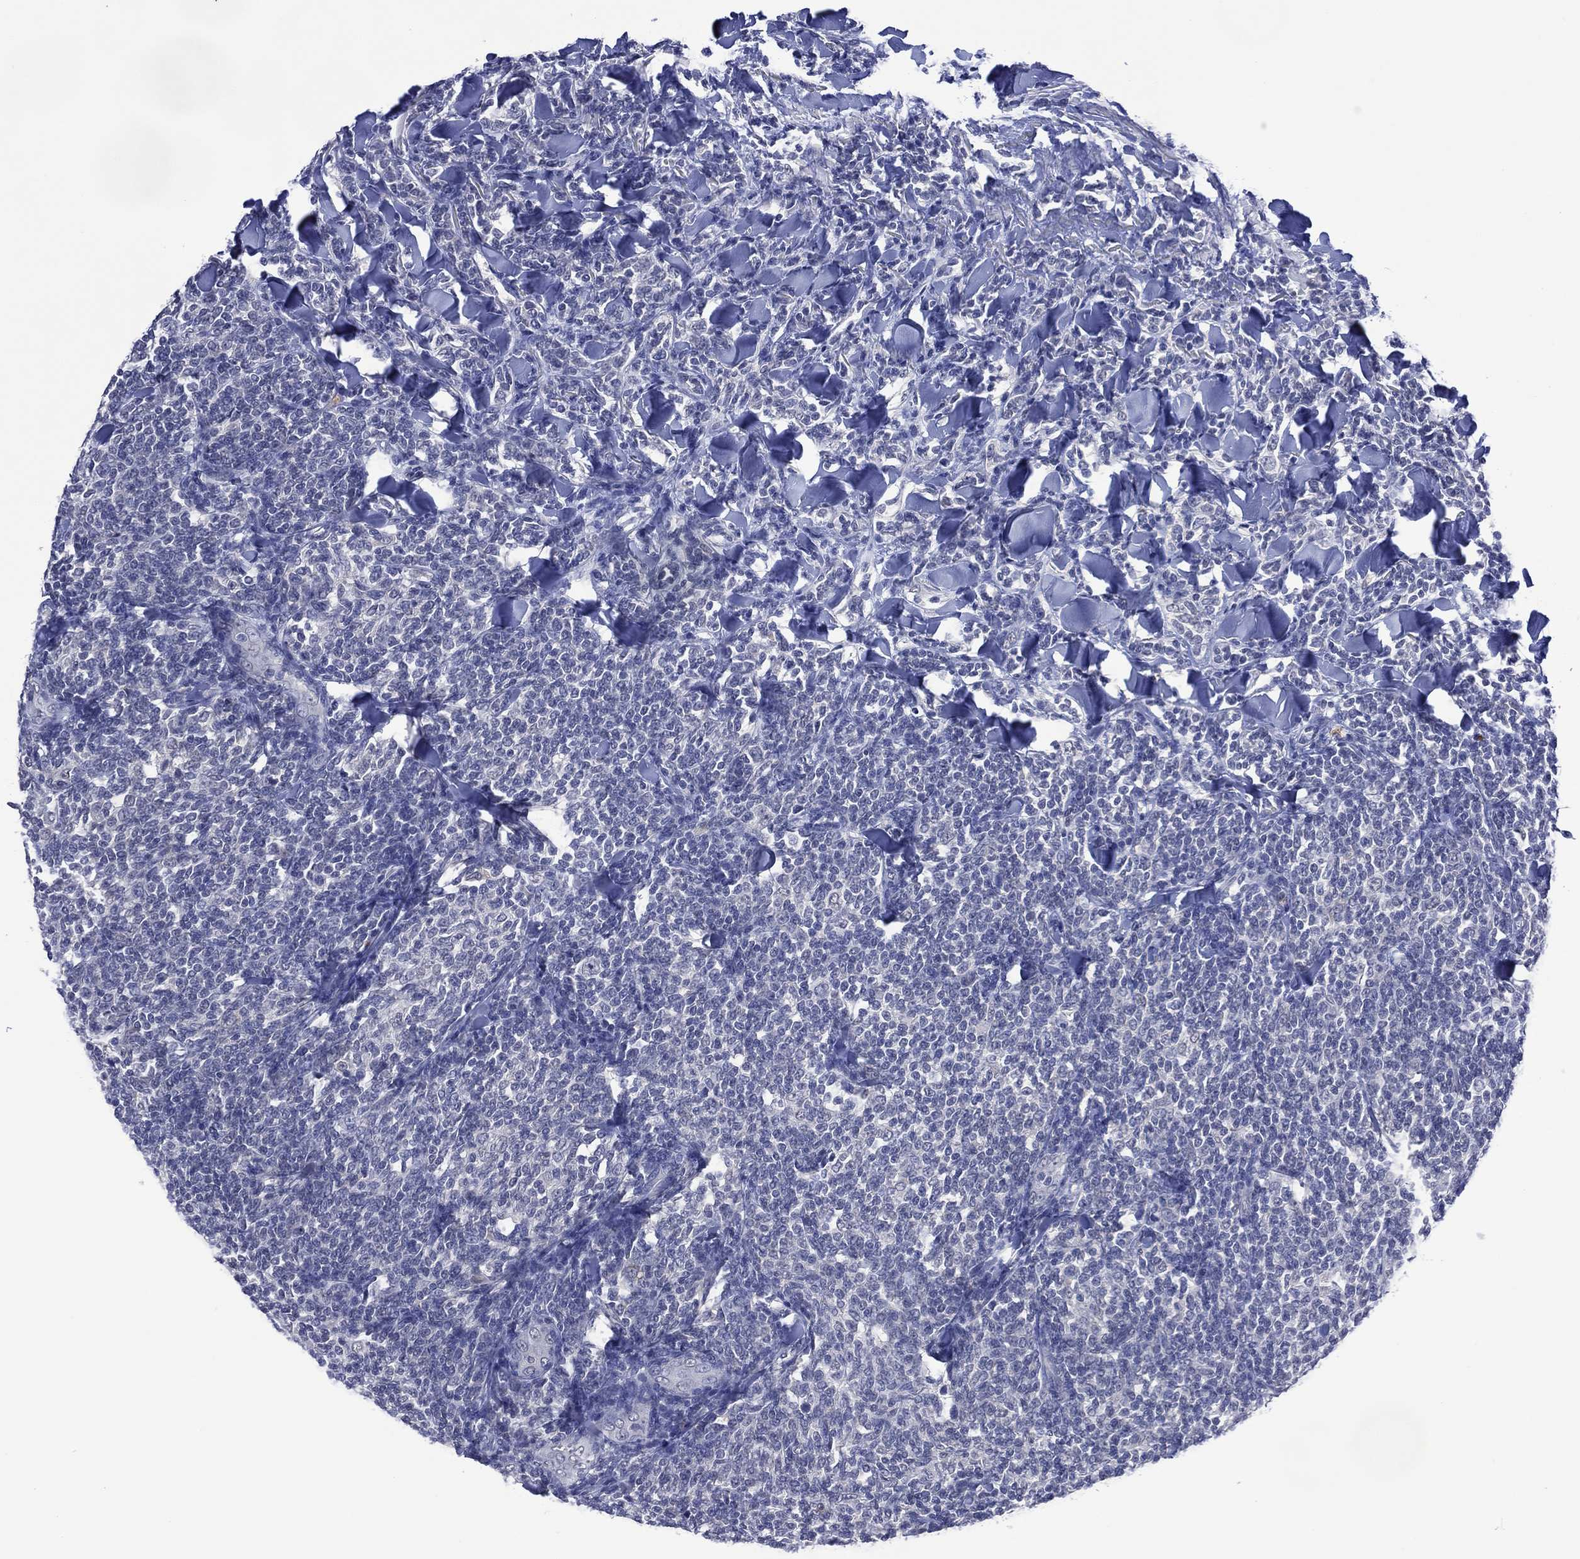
{"staining": {"intensity": "negative", "quantity": "none", "location": "none"}, "tissue": "lymphoma", "cell_type": "Tumor cells", "image_type": "cancer", "snomed": [{"axis": "morphology", "description": "Malignant lymphoma, non-Hodgkin's type, Low grade"}, {"axis": "topography", "description": "Lymph node"}], "caption": "Immunohistochemistry histopathology image of lymphoma stained for a protein (brown), which shows no expression in tumor cells.", "gene": "ASB10", "patient": {"sex": "female", "age": 56}}